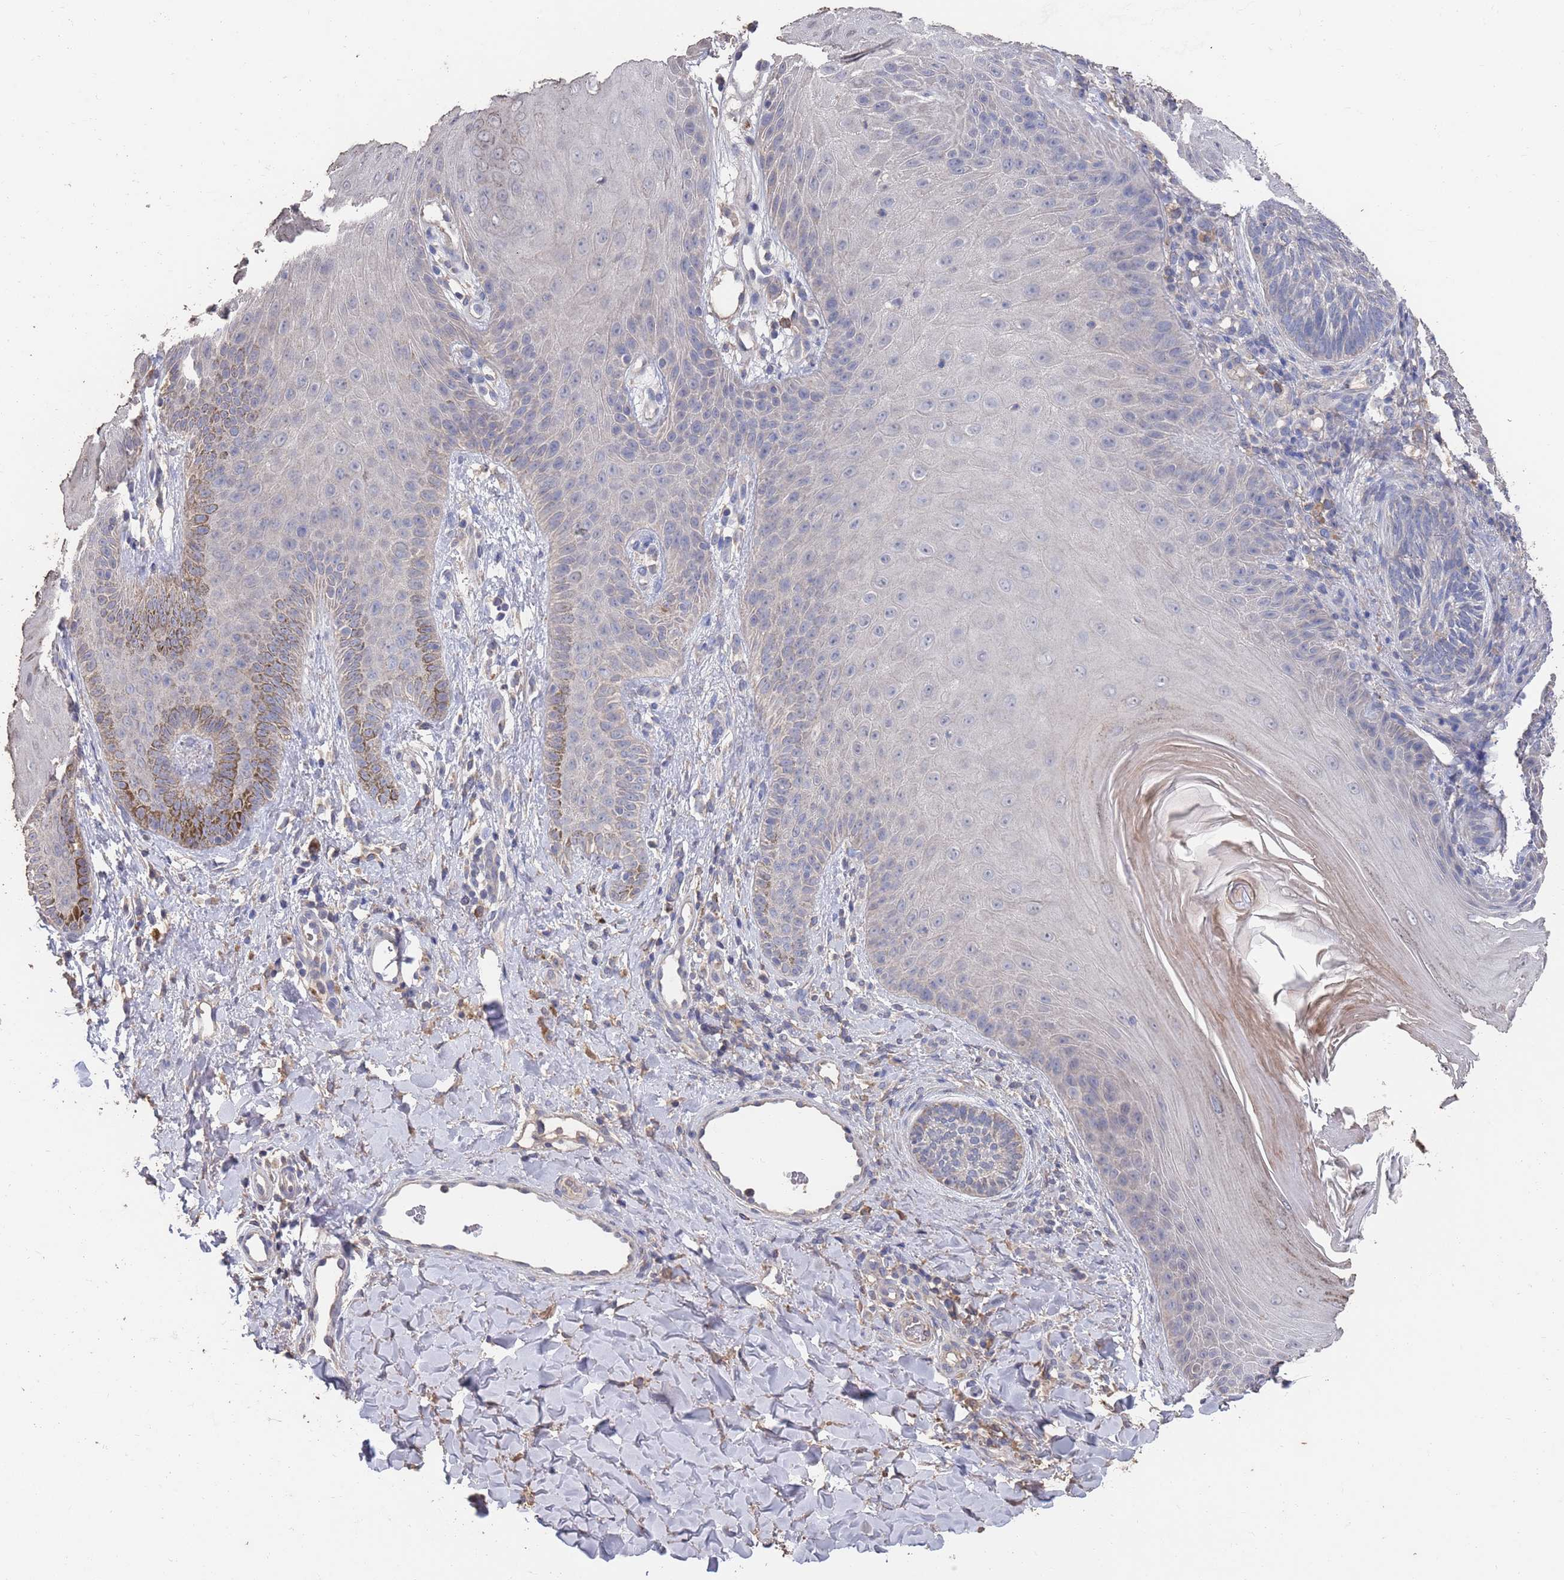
{"staining": {"intensity": "negative", "quantity": "none", "location": "none"}, "tissue": "skin", "cell_type": "Epidermal cells", "image_type": "normal", "snomed": [{"axis": "morphology", "description": "Normal tissue, NOS"}, {"axis": "morphology", "description": "Neoplasm, malignant, NOS"}, {"axis": "topography", "description": "Anal"}], "caption": "This is an immunohistochemistry (IHC) histopathology image of benign skin. There is no positivity in epidermal cells.", "gene": "BTBD18", "patient": {"sex": "male", "age": 47}}